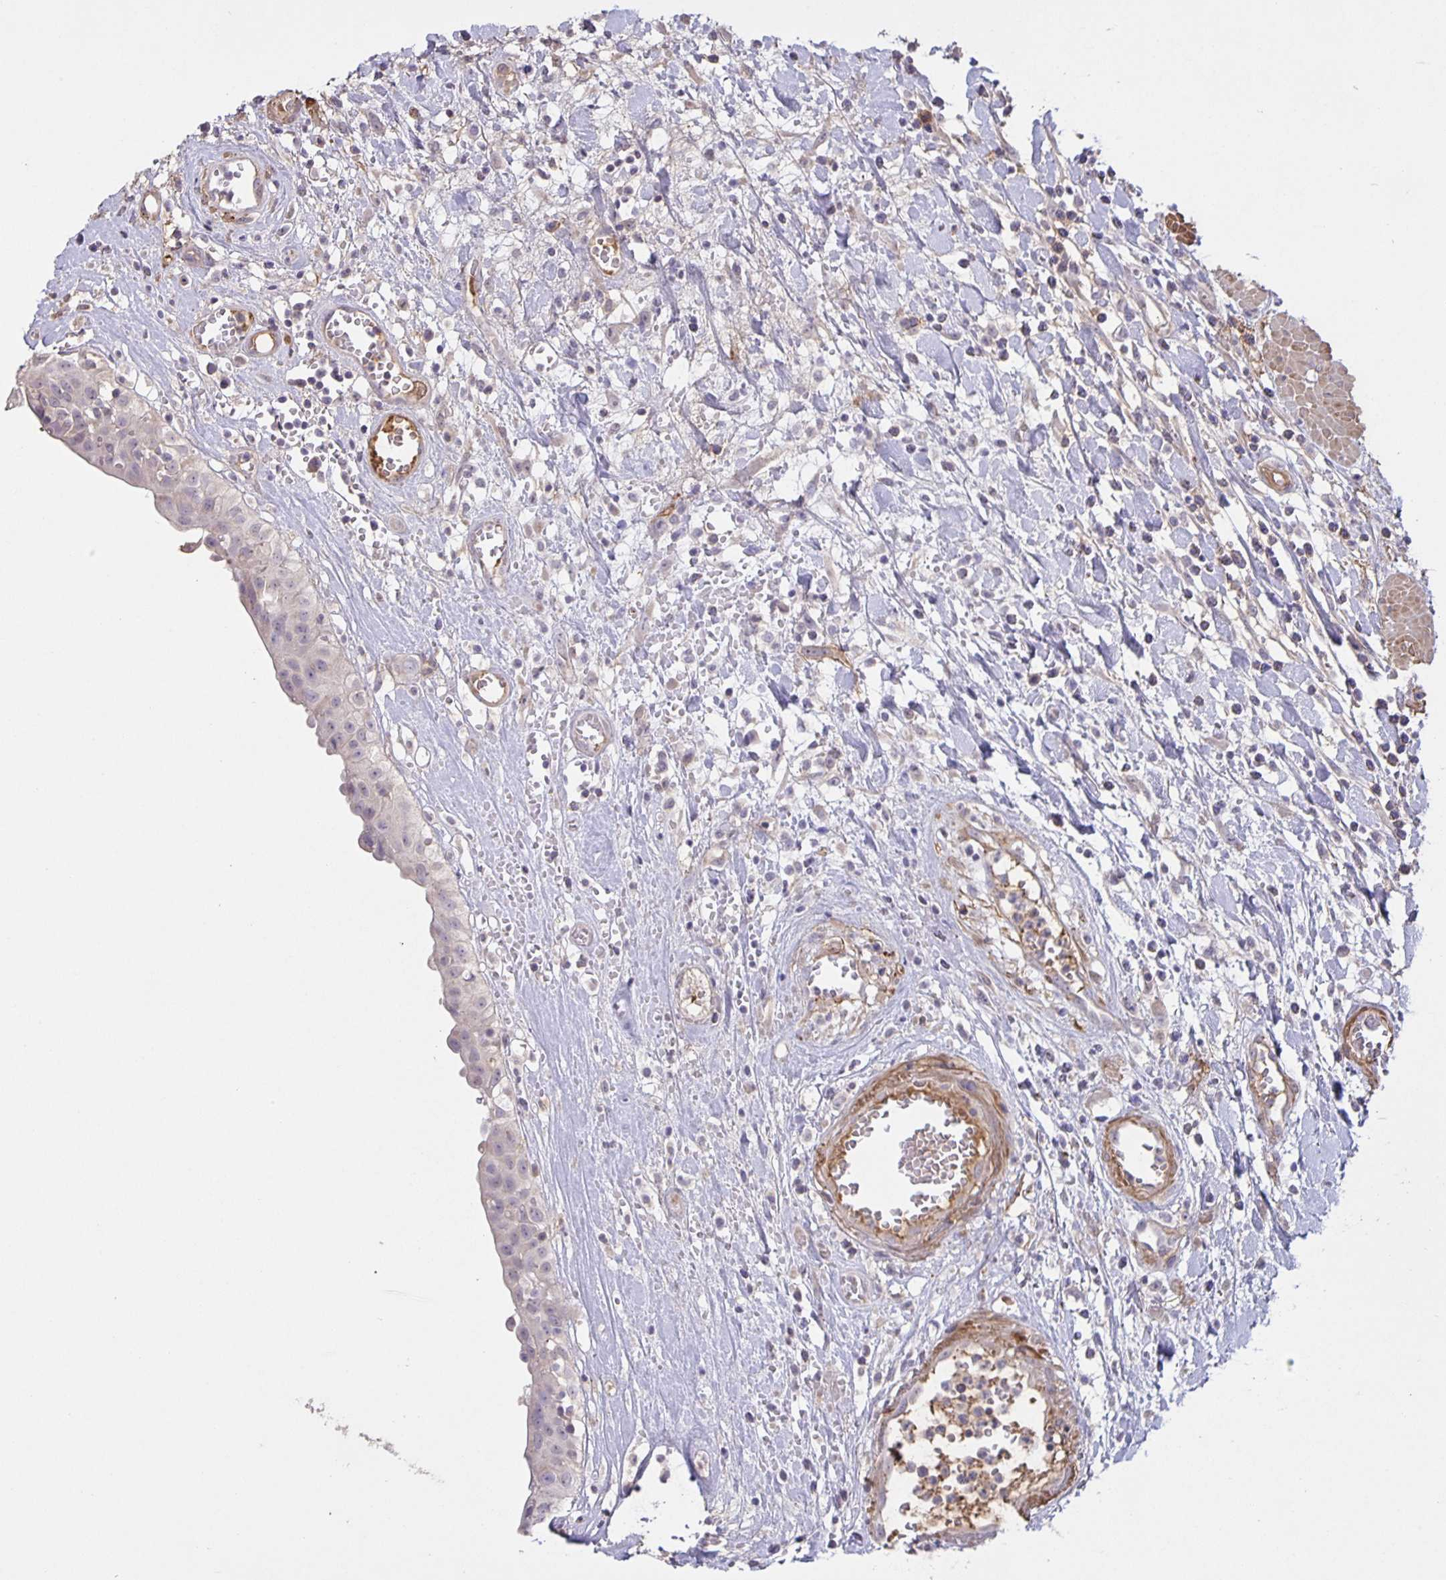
{"staining": {"intensity": "negative", "quantity": "none", "location": "none"}, "tissue": "urinary bladder", "cell_type": "Urothelial cells", "image_type": "normal", "snomed": [{"axis": "morphology", "description": "Normal tissue, NOS"}, {"axis": "topography", "description": "Urinary bladder"}], "caption": "Immunohistochemical staining of unremarkable urinary bladder shows no significant staining in urothelial cells. Nuclei are stained in blue.", "gene": "SRCIN1", "patient": {"sex": "male", "age": 64}}